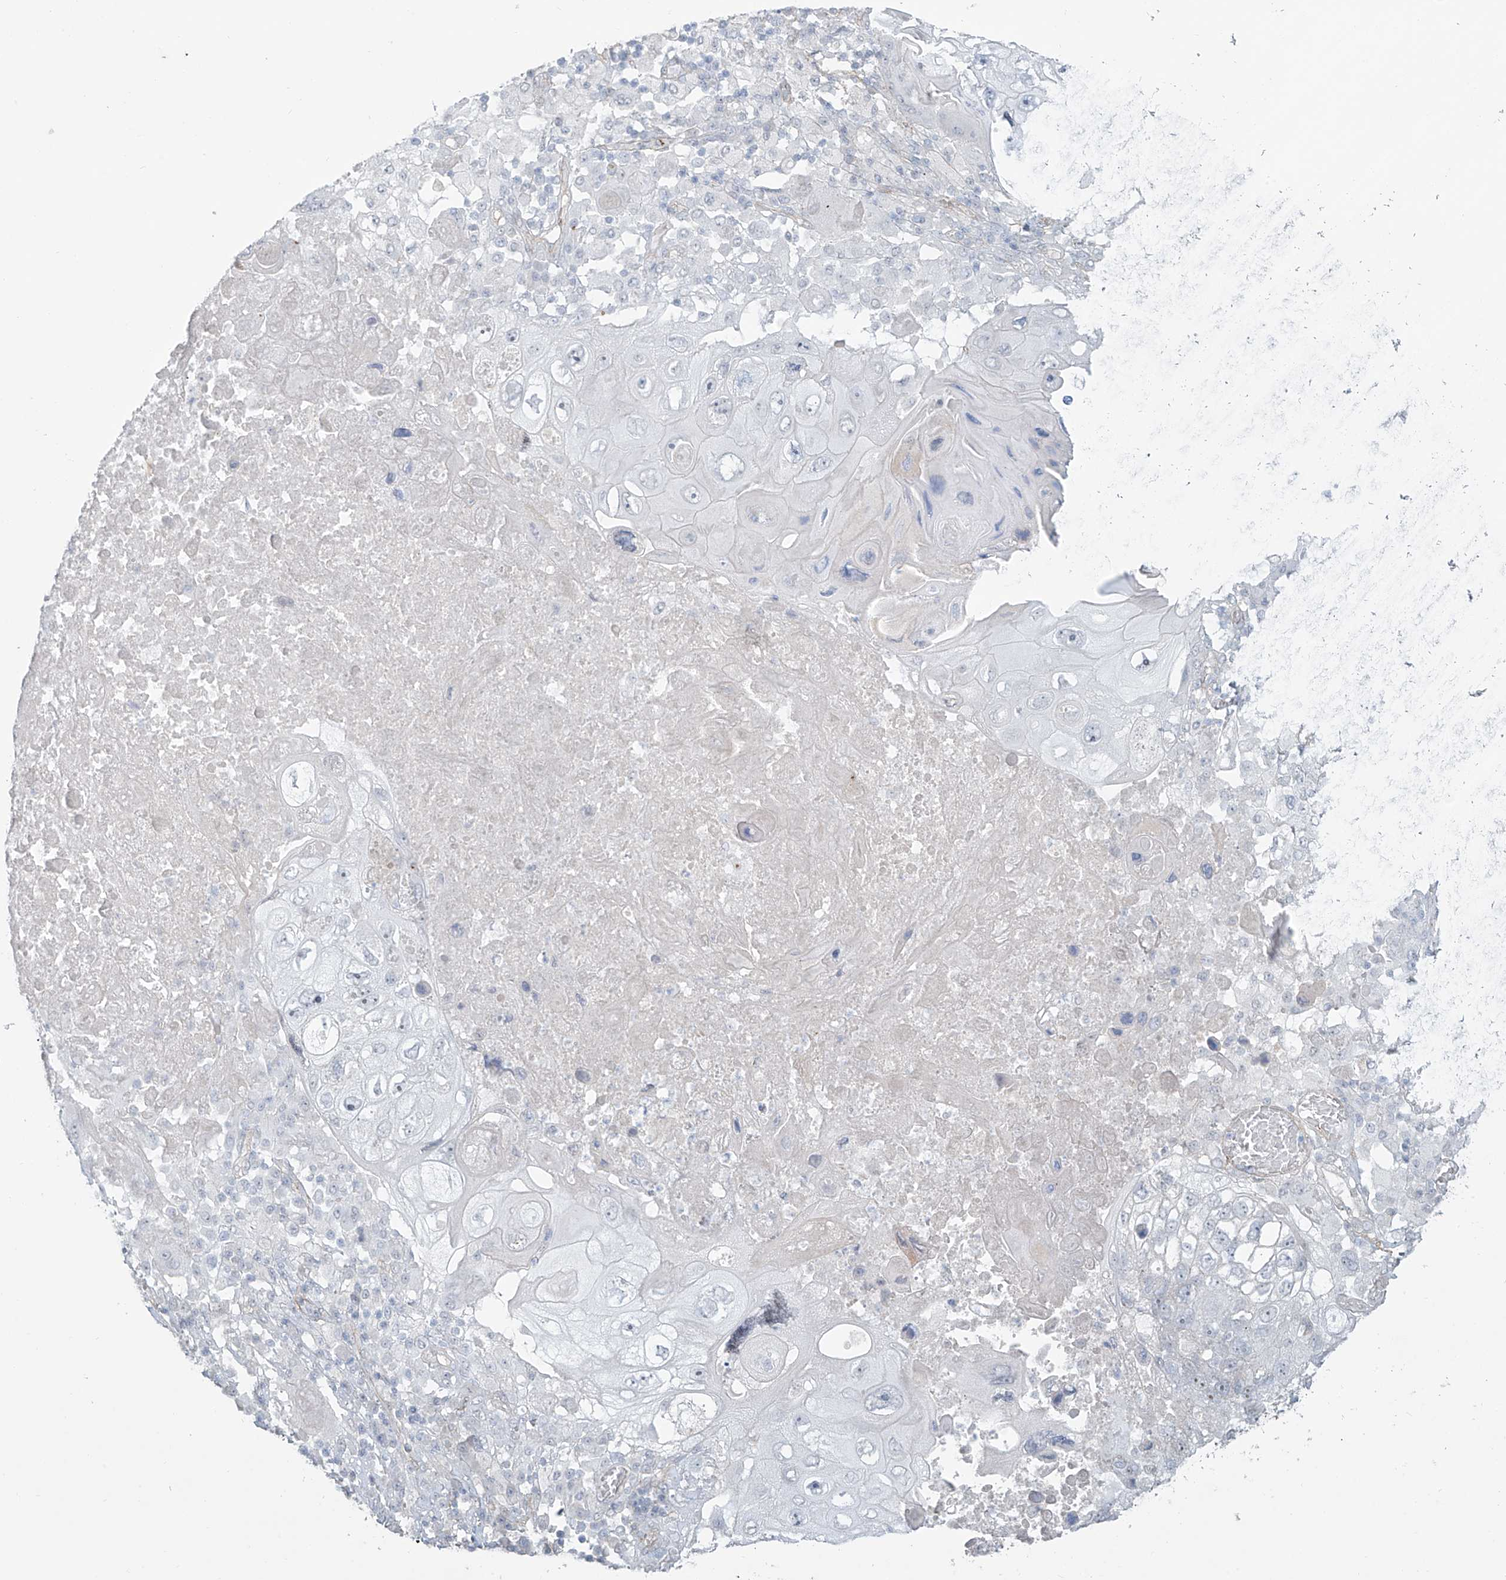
{"staining": {"intensity": "negative", "quantity": "none", "location": "none"}, "tissue": "lung cancer", "cell_type": "Tumor cells", "image_type": "cancer", "snomed": [{"axis": "morphology", "description": "Squamous cell carcinoma, NOS"}, {"axis": "topography", "description": "Lung"}], "caption": "An IHC photomicrograph of lung cancer (squamous cell carcinoma) is shown. There is no staining in tumor cells of lung cancer (squamous cell carcinoma).", "gene": "TUBE1", "patient": {"sex": "male", "age": 61}}